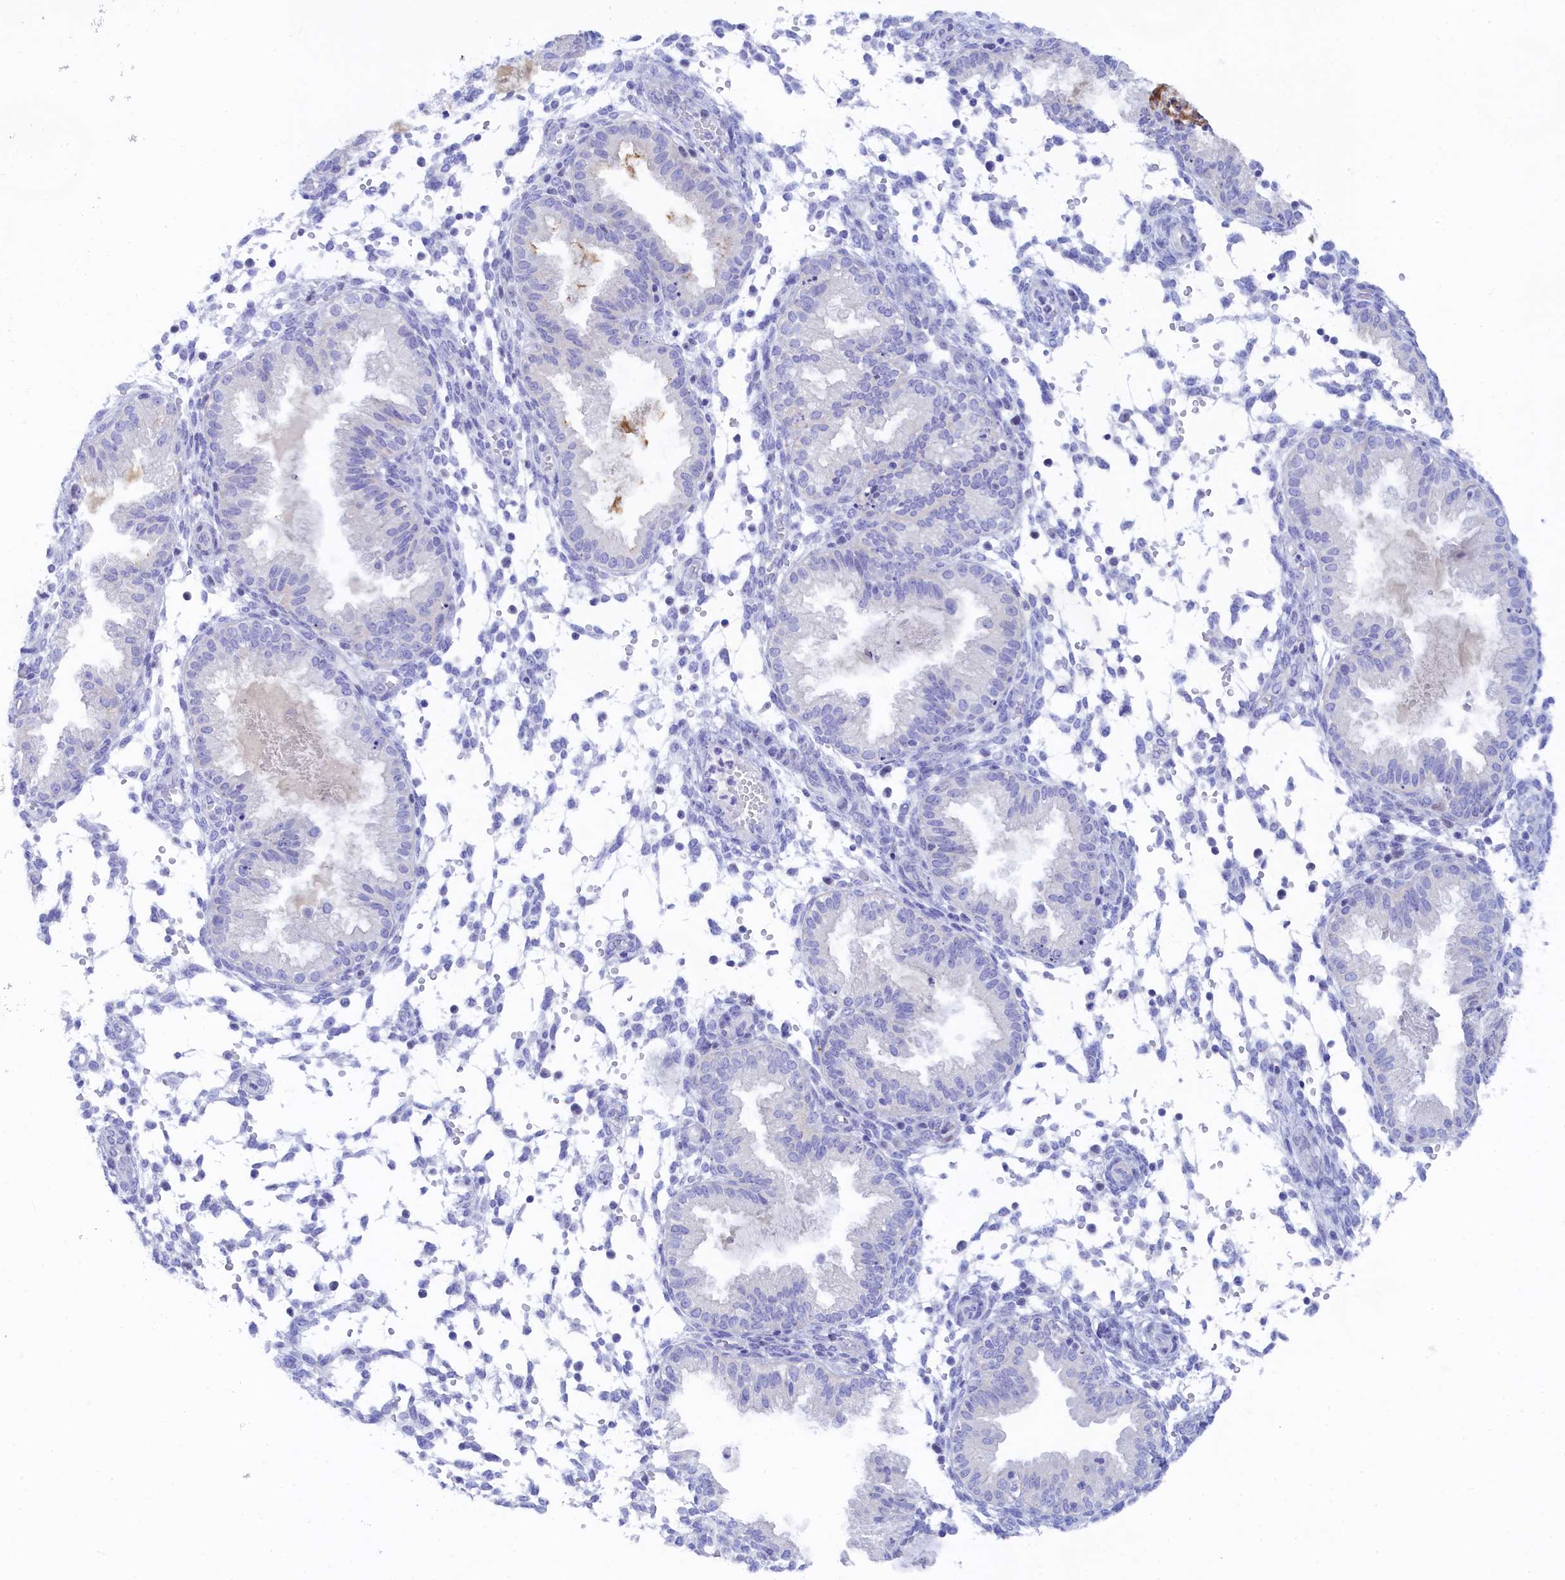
{"staining": {"intensity": "negative", "quantity": "none", "location": "none"}, "tissue": "endometrium", "cell_type": "Cells in endometrial stroma", "image_type": "normal", "snomed": [{"axis": "morphology", "description": "Normal tissue, NOS"}, {"axis": "topography", "description": "Endometrium"}], "caption": "Normal endometrium was stained to show a protein in brown. There is no significant staining in cells in endometrial stroma. (DAB (3,3'-diaminobenzidine) immunohistochemistry with hematoxylin counter stain).", "gene": "TRIM10", "patient": {"sex": "female", "age": 33}}